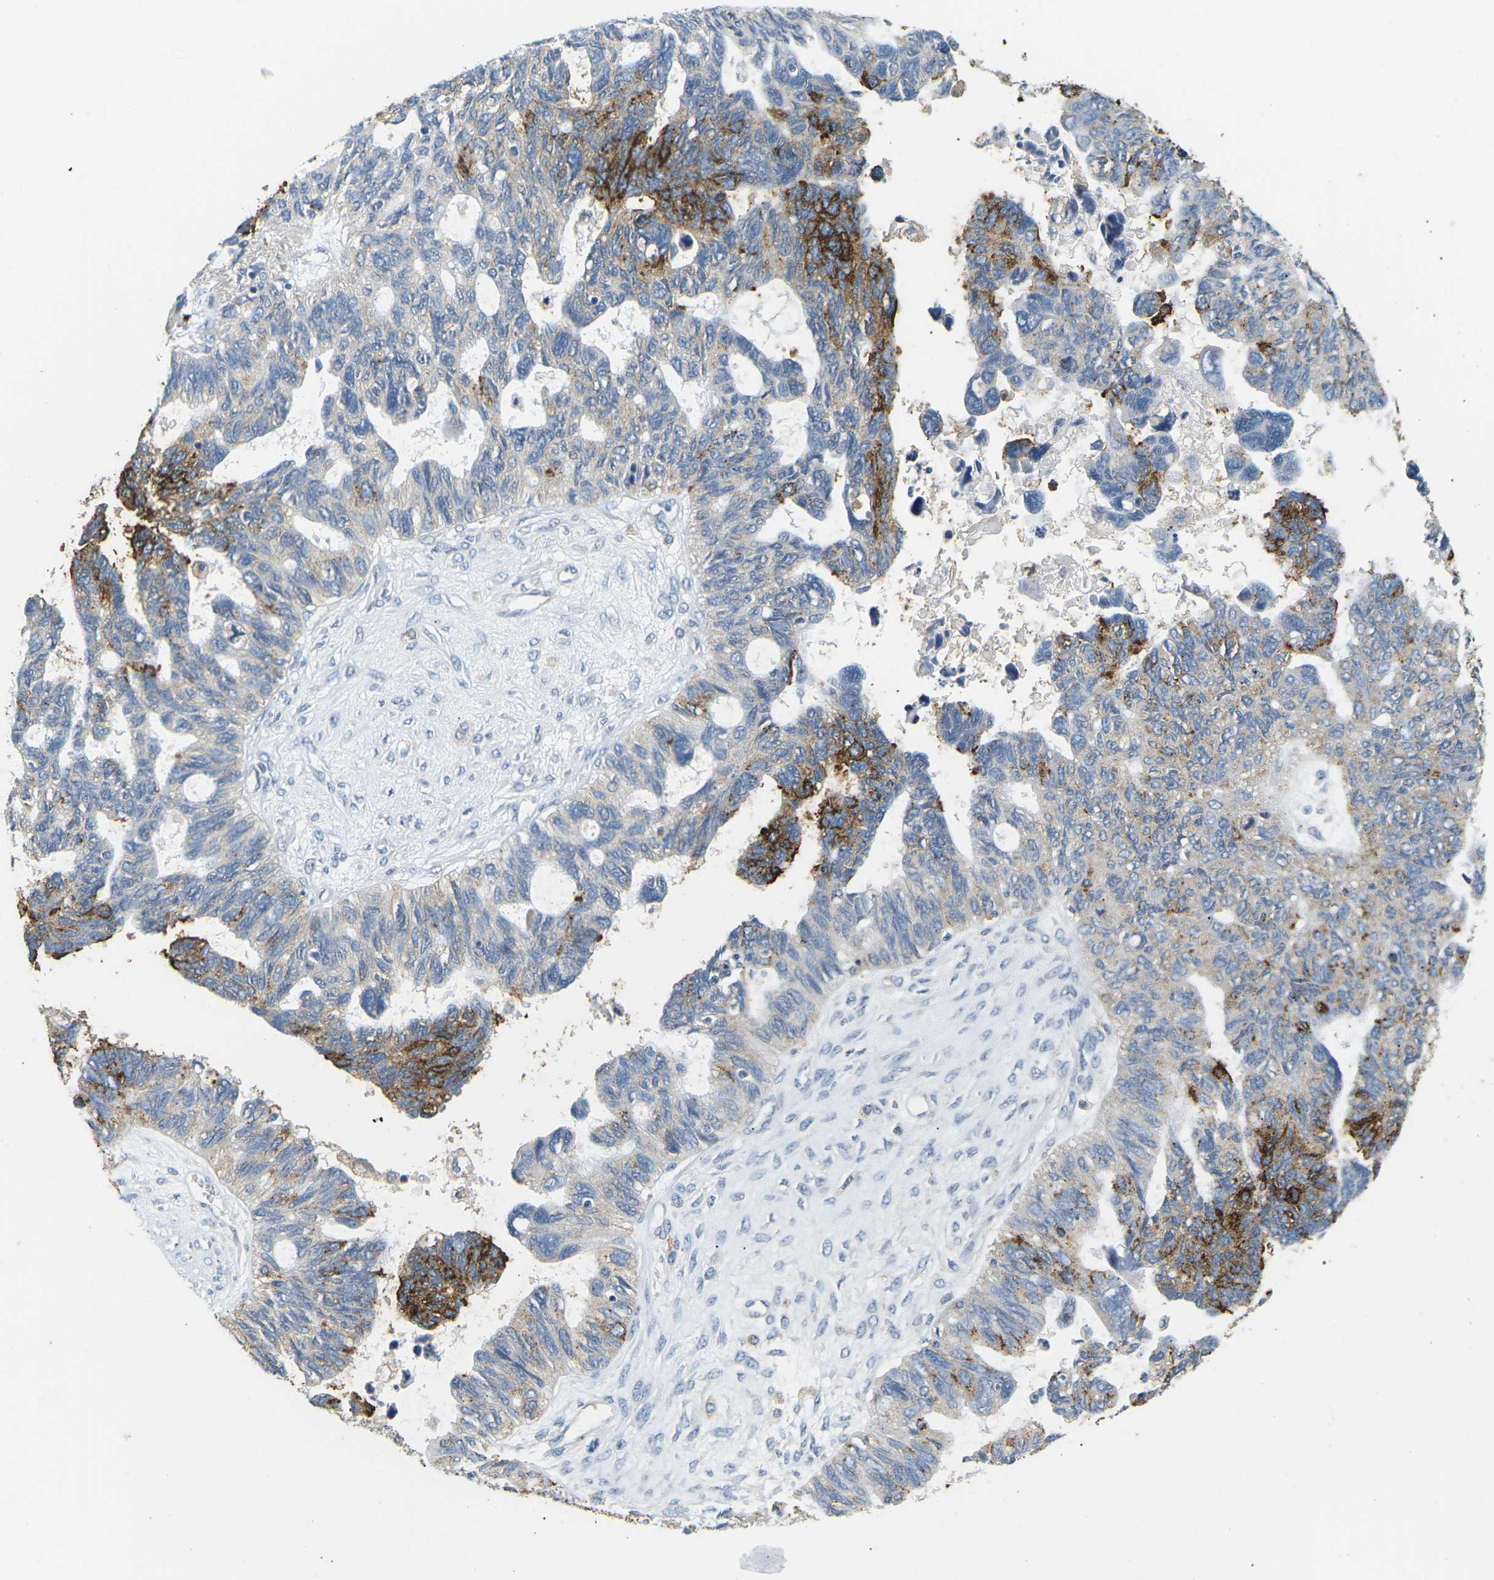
{"staining": {"intensity": "strong", "quantity": "<25%", "location": "cytoplasmic/membranous"}, "tissue": "ovarian cancer", "cell_type": "Tumor cells", "image_type": "cancer", "snomed": [{"axis": "morphology", "description": "Cystadenocarcinoma, serous, NOS"}, {"axis": "topography", "description": "Ovary"}], "caption": "This photomicrograph displays immunohistochemistry (IHC) staining of ovarian serous cystadenocarcinoma, with medium strong cytoplasmic/membranous positivity in approximately <25% of tumor cells.", "gene": "ADM", "patient": {"sex": "female", "age": 79}}